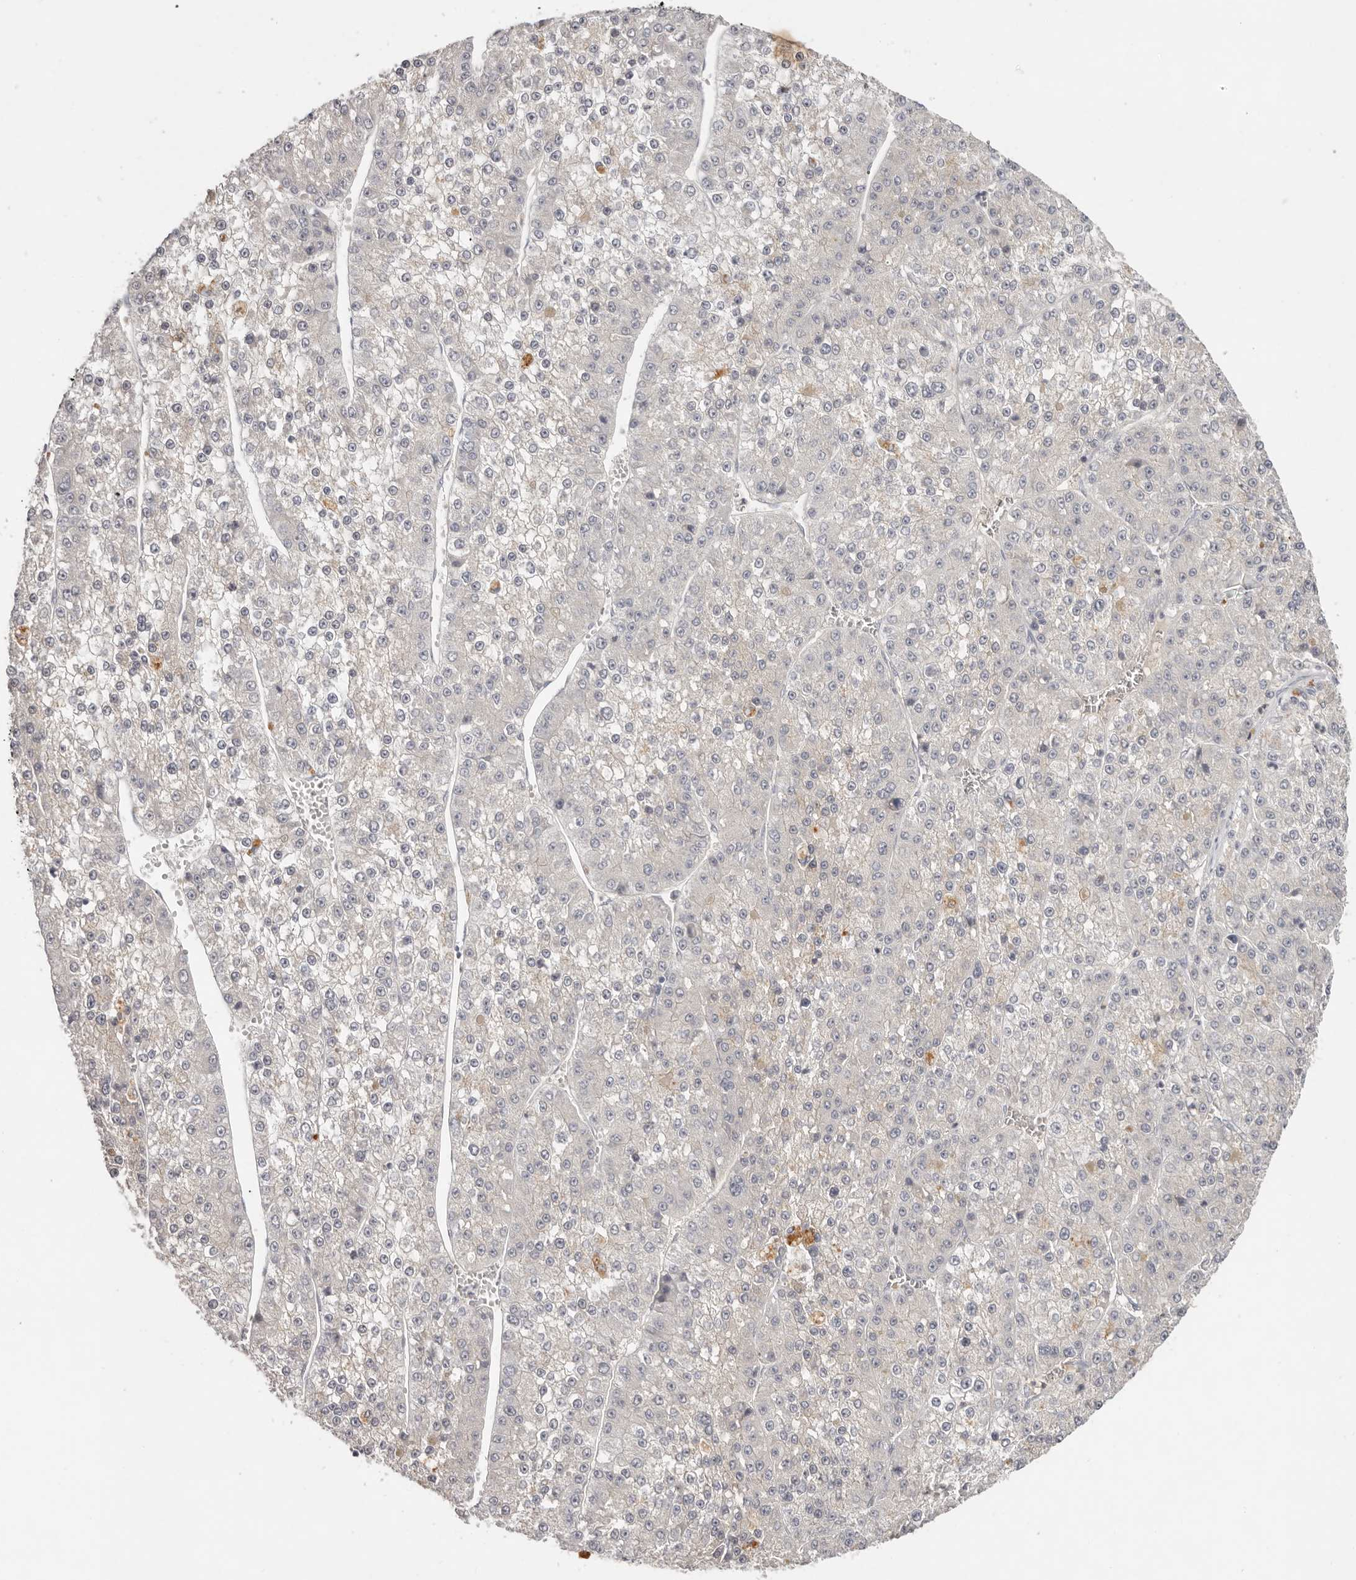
{"staining": {"intensity": "negative", "quantity": "none", "location": "none"}, "tissue": "liver cancer", "cell_type": "Tumor cells", "image_type": "cancer", "snomed": [{"axis": "morphology", "description": "Carcinoma, Hepatocellular, NOS"}, {"axis": "topography", "description": "Liver"}], "caption": "Tumor cells are negative for protein expression in human liver cancer (hepatocellular carcinoma).", "gene": "SCUBE2", "patient": {"sex": "female", "age": 73}}